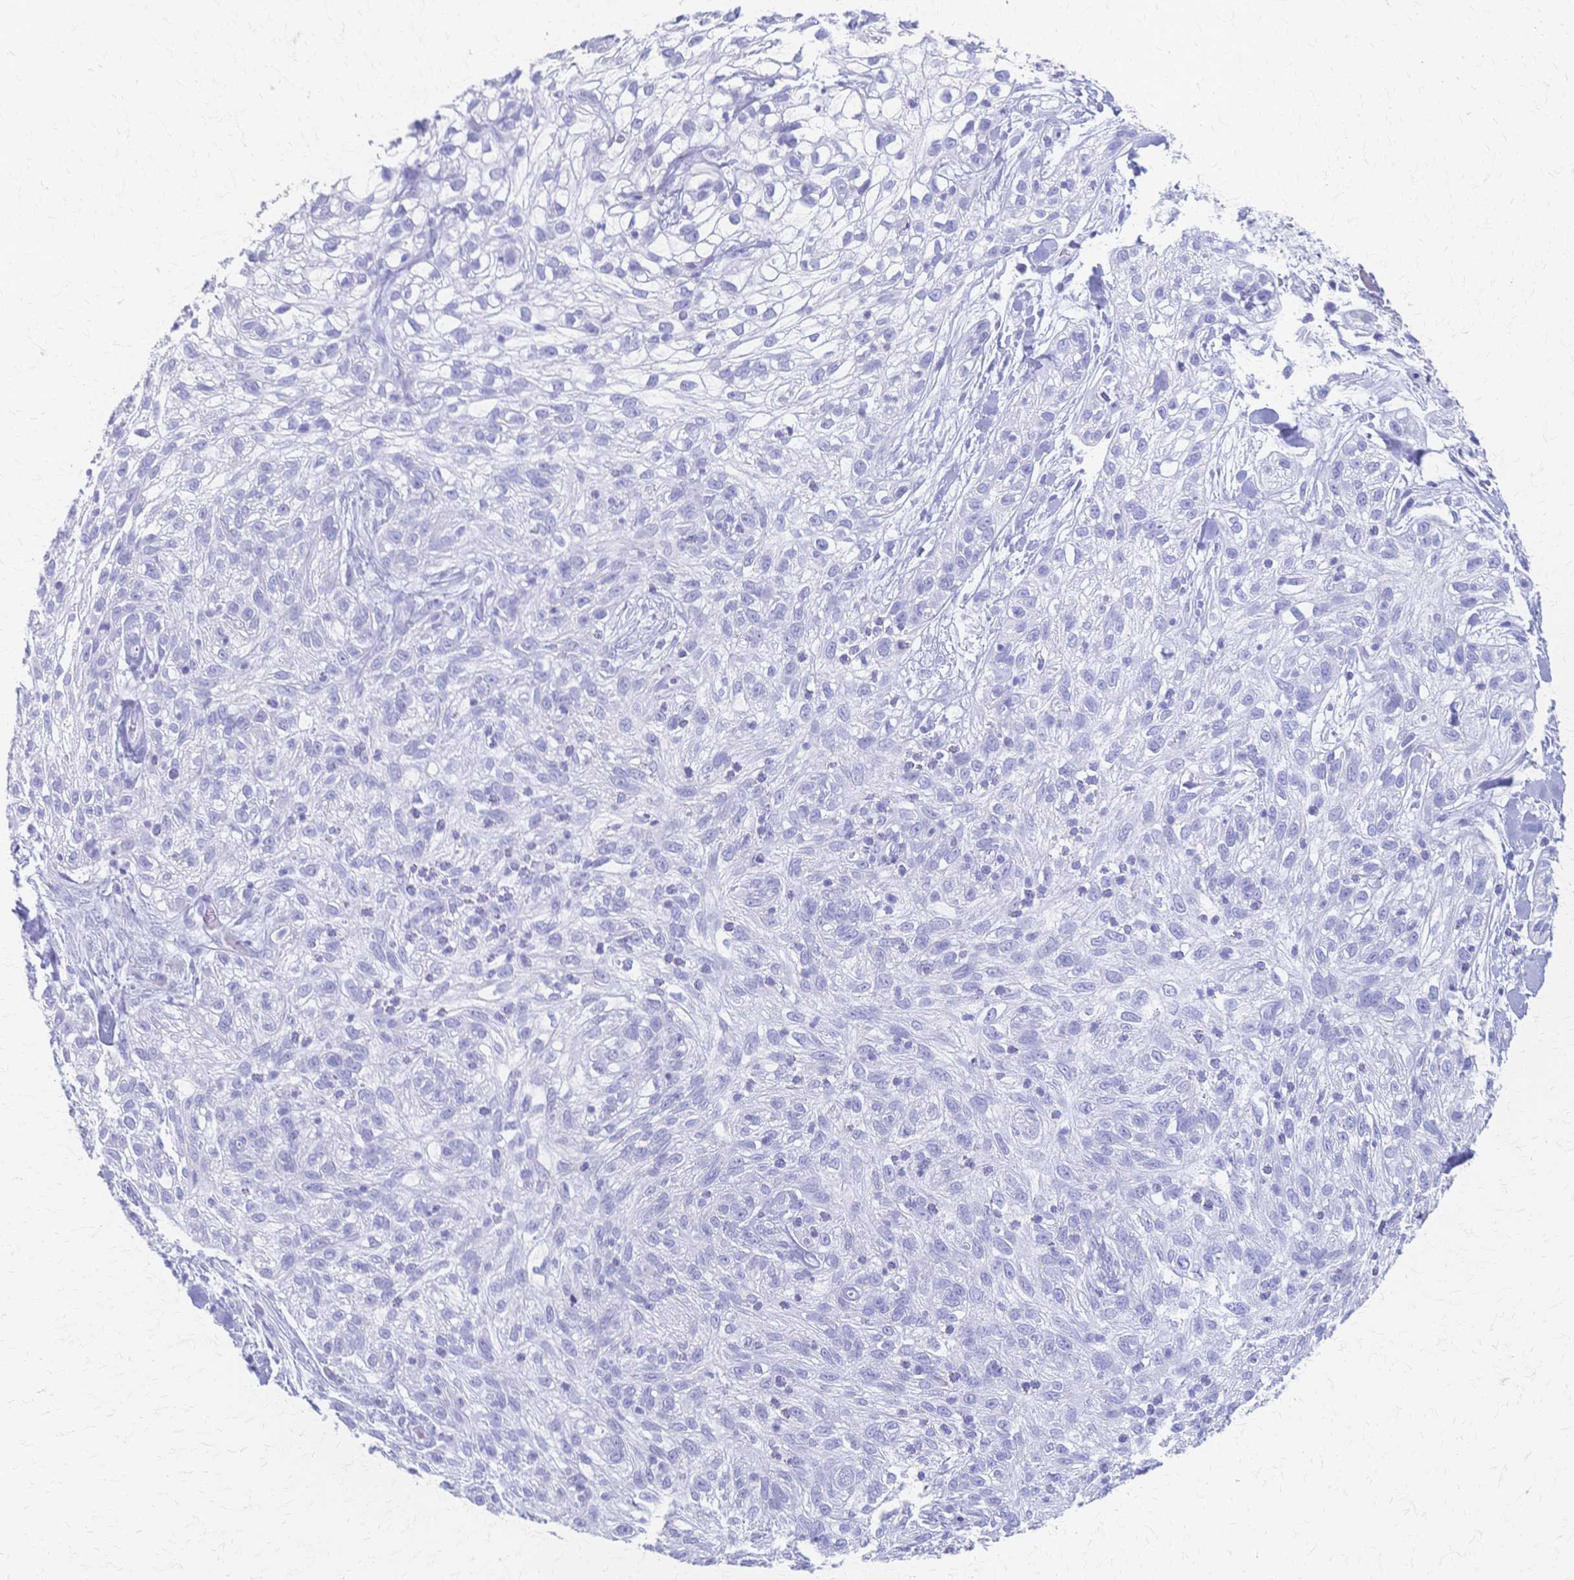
{"staining": {"intensity": "negative", "quantity": "none", "location": "none"}, "tissue": "skin cancer", "cell_type": "Tumor cells", "image_type": "cancer", "snomed": [{"axis": "morphology", "description": "Squamous cell carcinoma, NOS"}, {"axis": "topography", "description": "Skin"}], "caption": "An immunohistochemistry photomicrograph of skin cancer (squamous cell carcinoma) is shown. There is no staining in tumor cells of skin cancer (squamous cell carcinoma).", "gene": "CYB5A", "patient": {"sex": "male", "age": 82}}